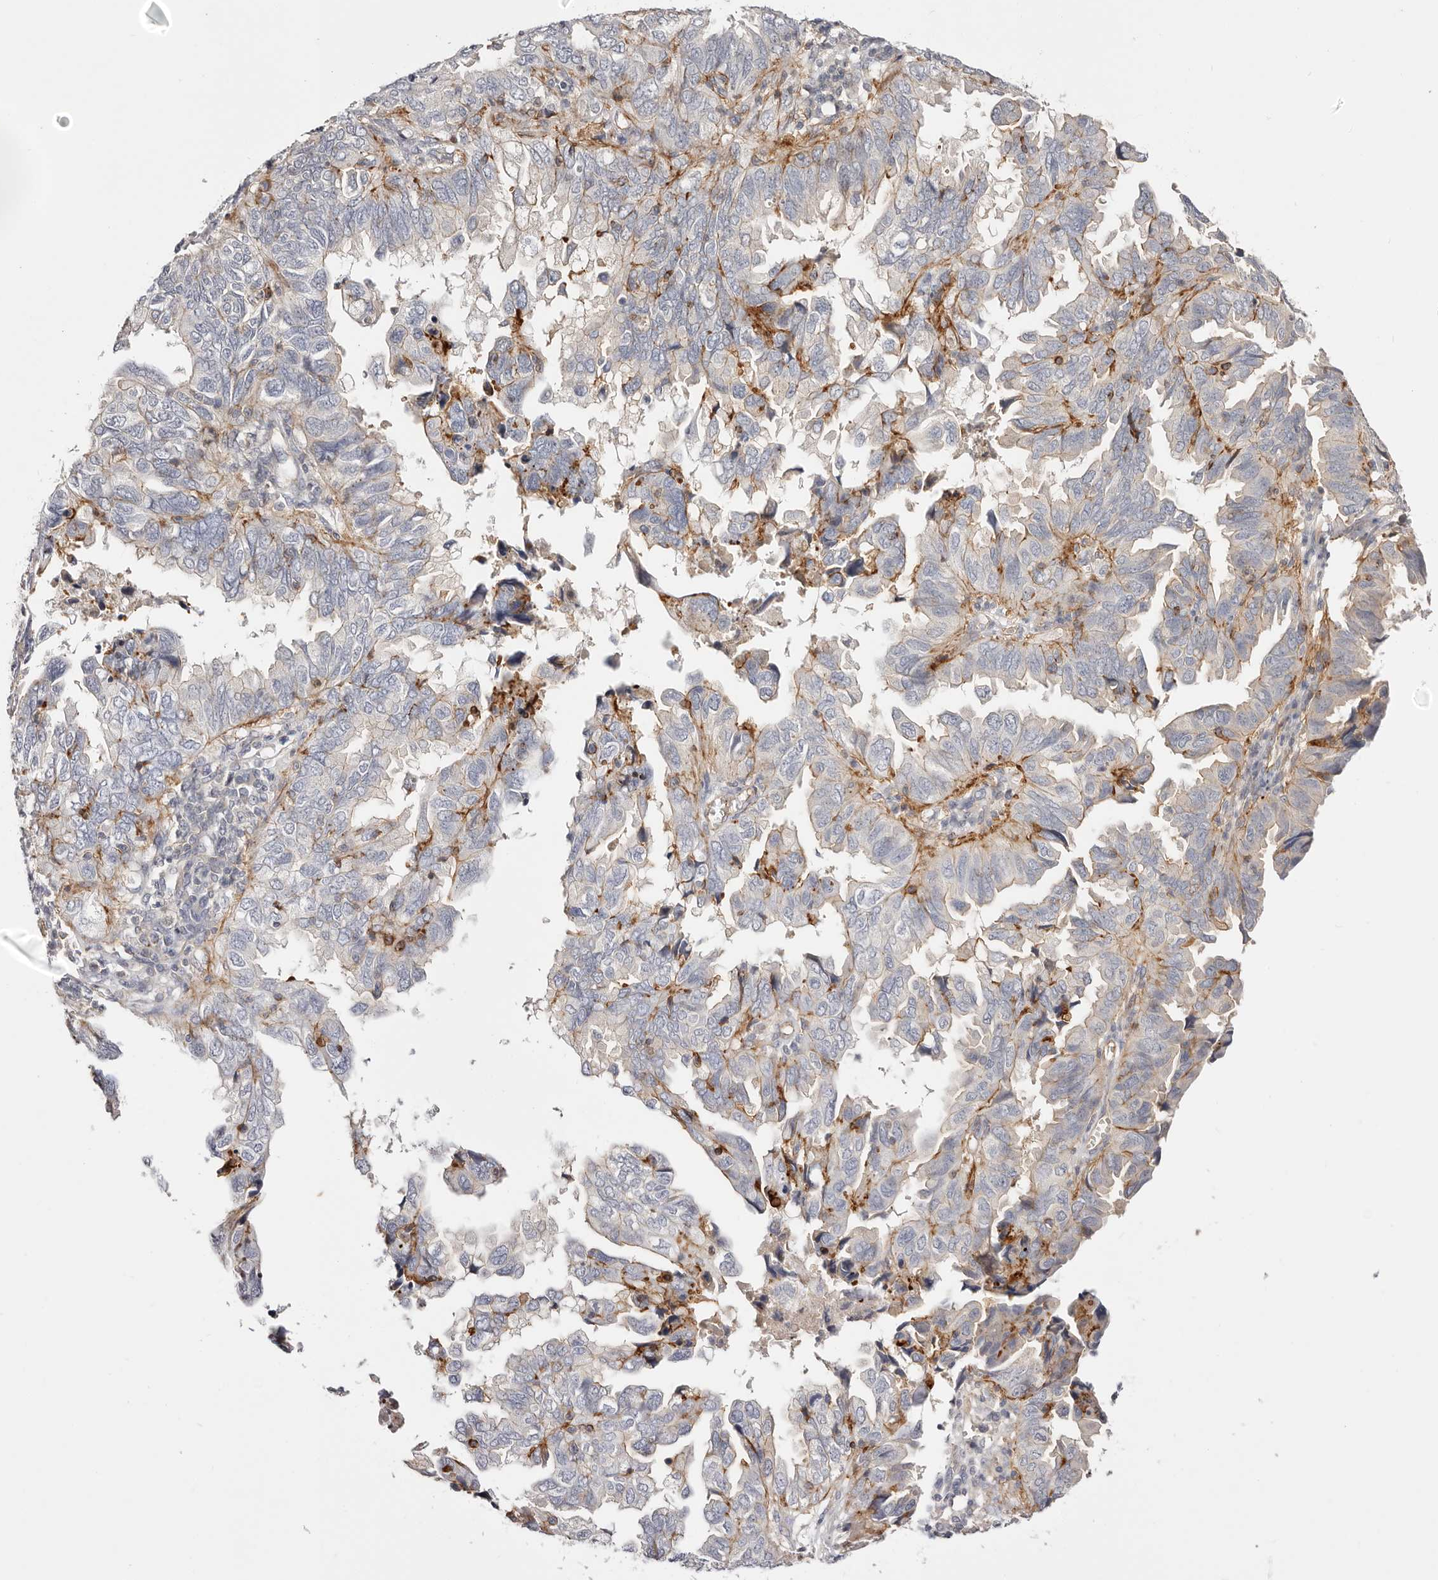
{"staining": {"intensity": "negative", "quantity": "none", "location": "none"}, "tissue": "endometrial cancer", "cell_type": "Tumor cells", "image_type": "cancer", "snomed": [{"axis": "morphology", "description": "Adenocarcinoma, NOS"}, {"axis": "topography", "description": "Uterus"}], "caption": "Photomicrograph shows no significant protein staining in tumor cells of endometrial cancer (adenocarcinoma).", "gene": "SLC35B2", "patient": {"sex": "female", "age": 77}}